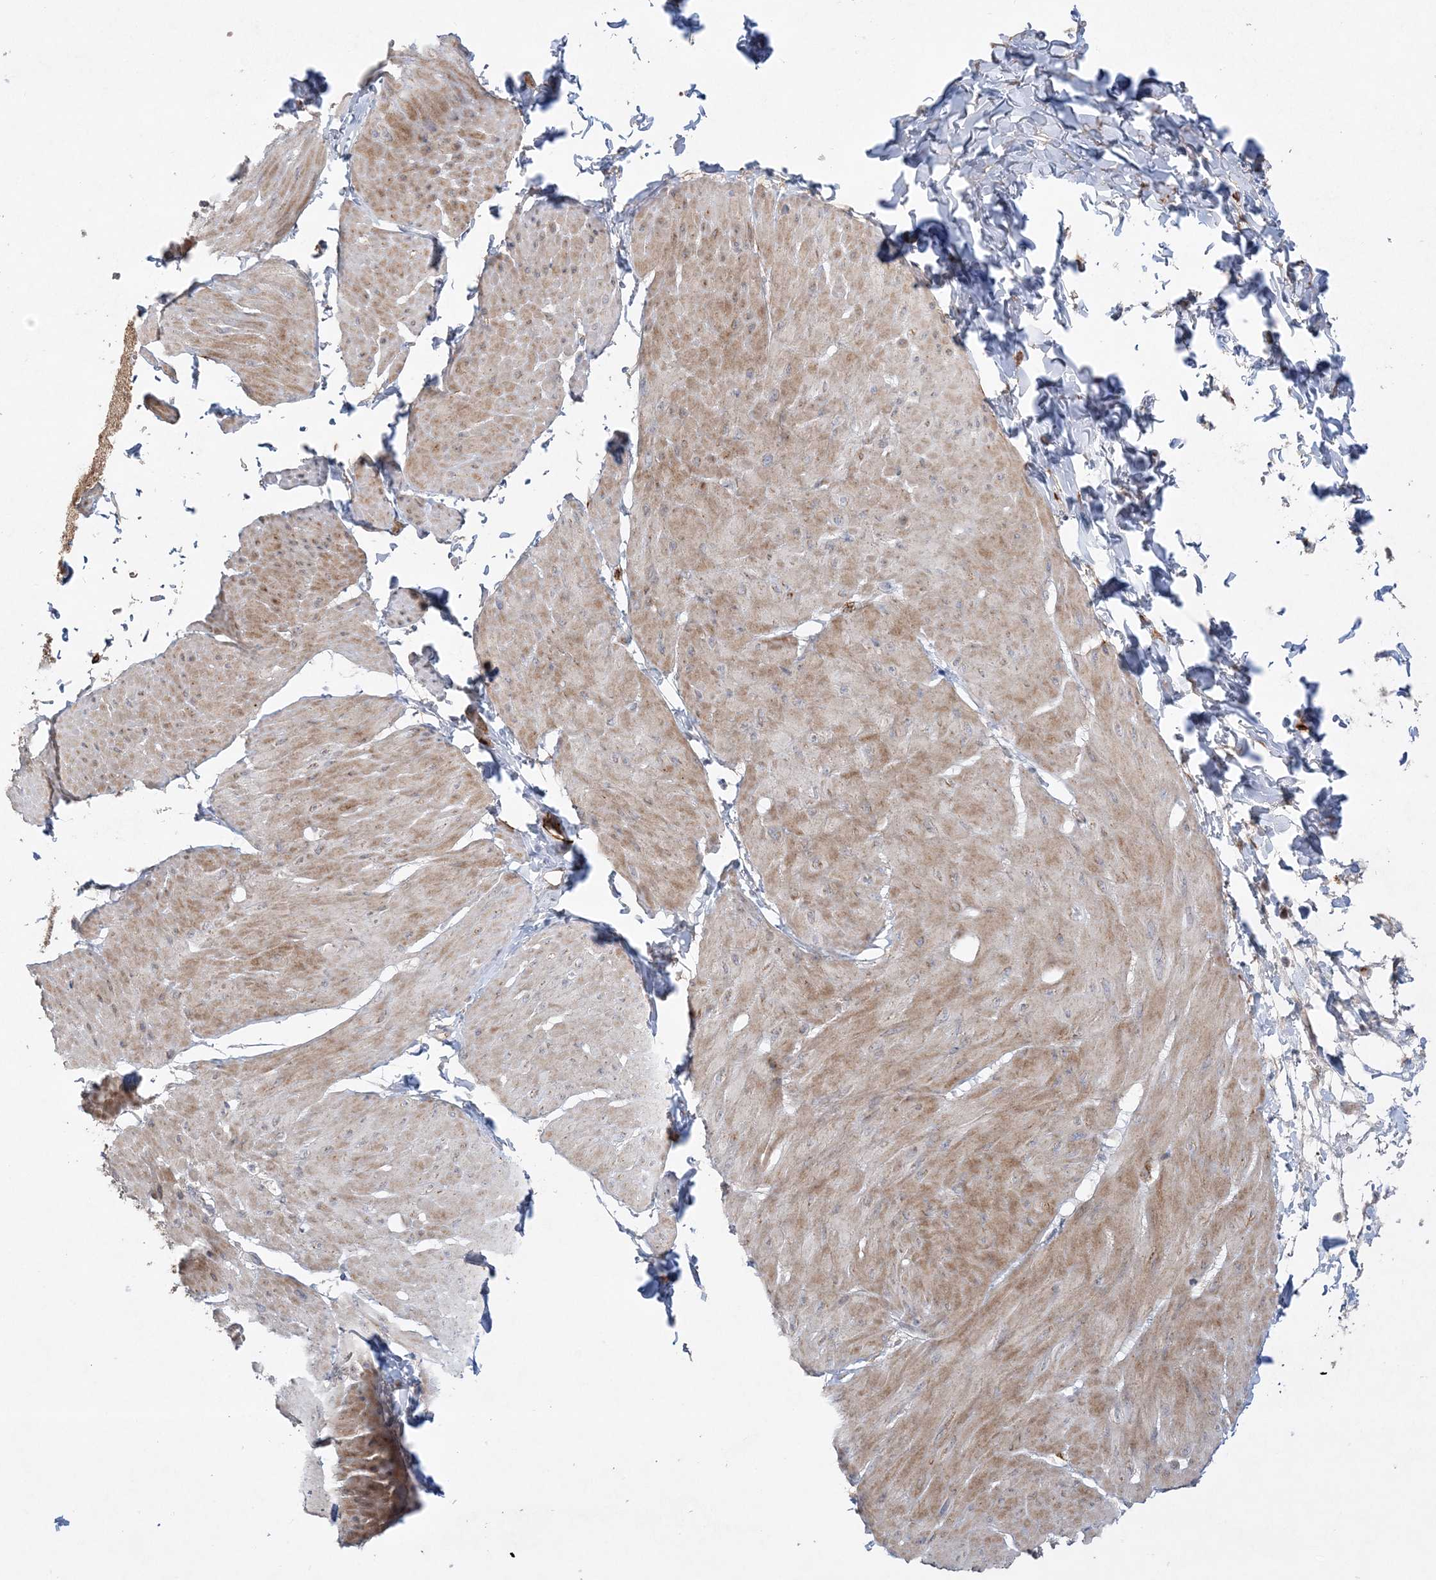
{"staining": {"intensity": "moderate", "quantity": ">75%", "location": "cytoplasmic/membranous"}, "tissue": "smooth muscle", "cell_type": "Smooth muscle cells", "image_type": "normal", "snomed": [{"axis": "morphology", "description": "Urothelial carcinoma, High grade"}, {"axis": "topography", "description": "Urinary bladder"}], "caption": "Smooth muscle stained with IHC demonstrates moderate cytoplasmic/membranous expression in about >75% of smooth muscle cells.", "gene": "INPP1", "patient": {"sex": "male", "age": 46}}